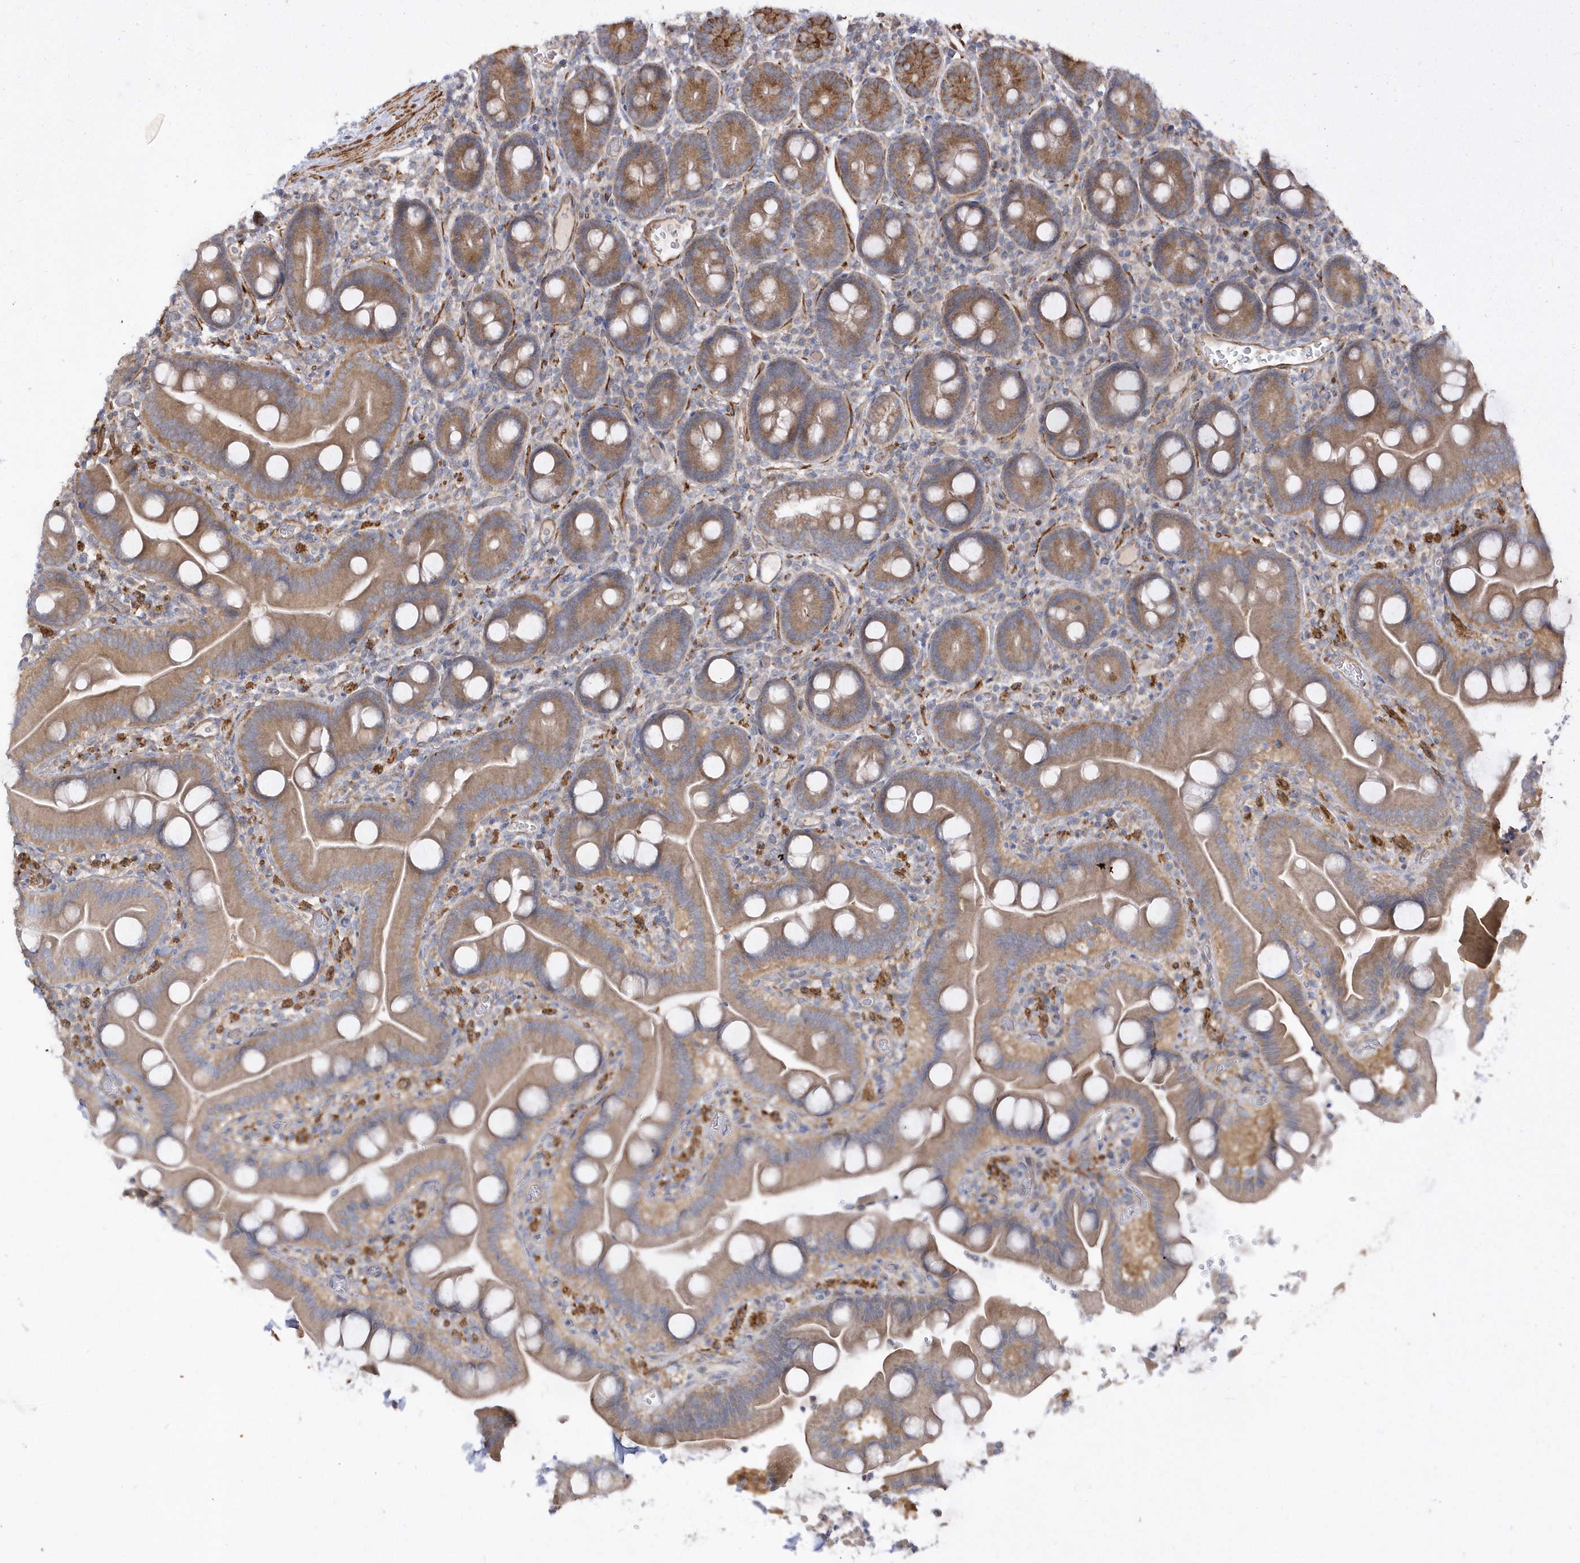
{"staining": {"intensity": "moderate", "quantity": ">75%", "location": "cytoplasmic/membranous"}, "tissue": "duodenum", "cell_type": "Glandular cells", "image_type": "normal", "snomed": [{"axis": "morphology", "description": "Normal tissue, NOS"}, {"axis": "topography", "description": "Duodenum"}], "caption": "Immunohistochemical staining of normal human duodenum shows medium levels of moderate cytoplasmic/membranous expression in approximately >75% of glandular cells. (DAB = brown stain, brightfield microscopy at high magnification).", "gene": "LEXM", "patient": {"sex": "male", "age": 55}}